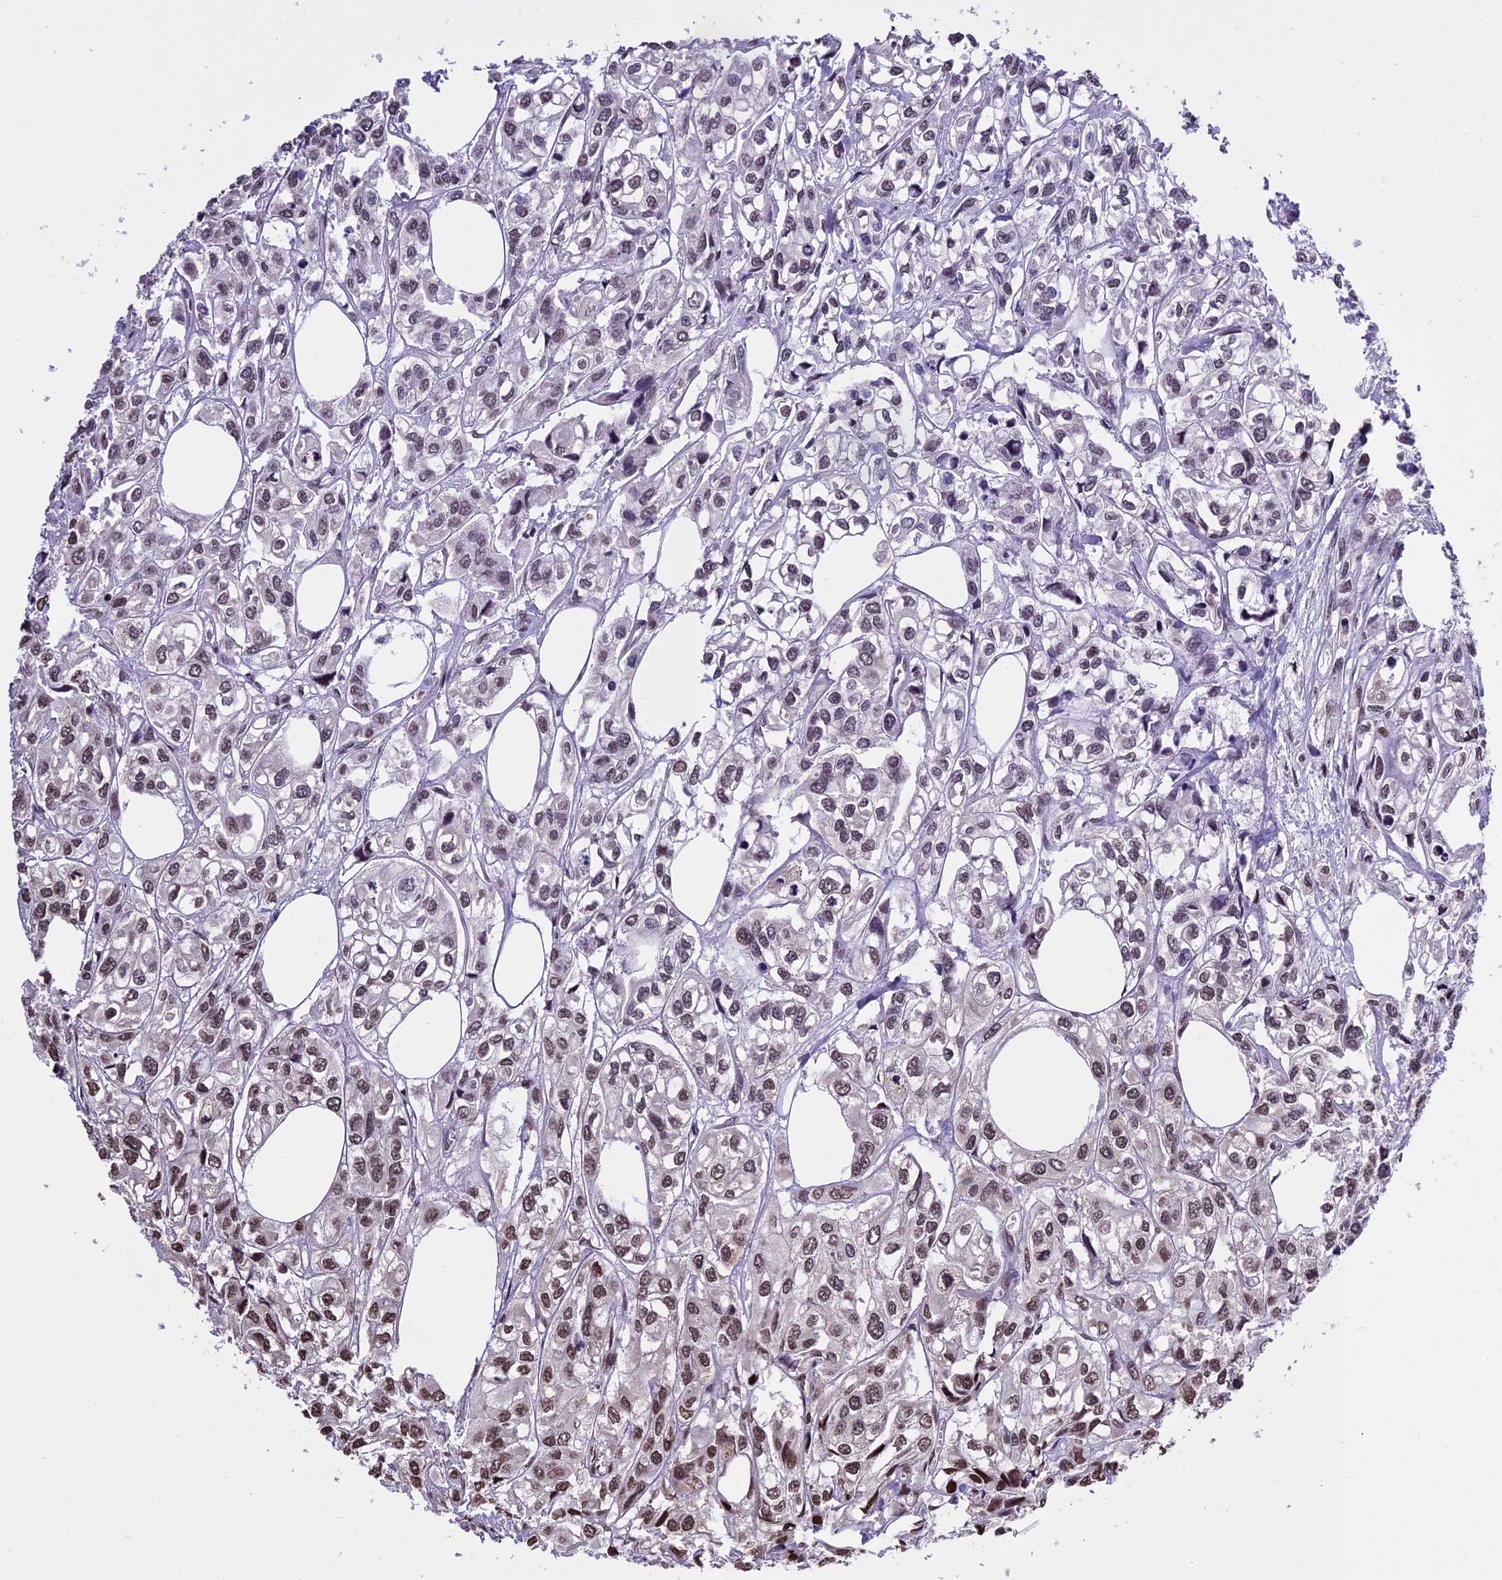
{"staining": {"intensity": "moderate", "quantity": "25%-75%", "location": "nuclear"}, "tissue": "urothelial cancer", "cell_type": "Tumor cells", "image_type": "cancer", "snomed": [{"axis": "morphology", "description": "Urothelial carcinoma, High grade"}, {"axis": "topography", "description": "Urinary bladder"}], "caption": "IHC staining of urothelial carcinoma (high-grade), which reveals medium levels of moderate nuclear expression in about 25%-75% of tumor cells indicating moderate nuclear protein staining. The staining was performed using DAB (3,3'-diaminobenzidine) (brown) for protein detection and nuclei were counterstained in hematoxylin (blue).", "gene": "POLR3E", "patient": {"sex": "male", "age": 67}}